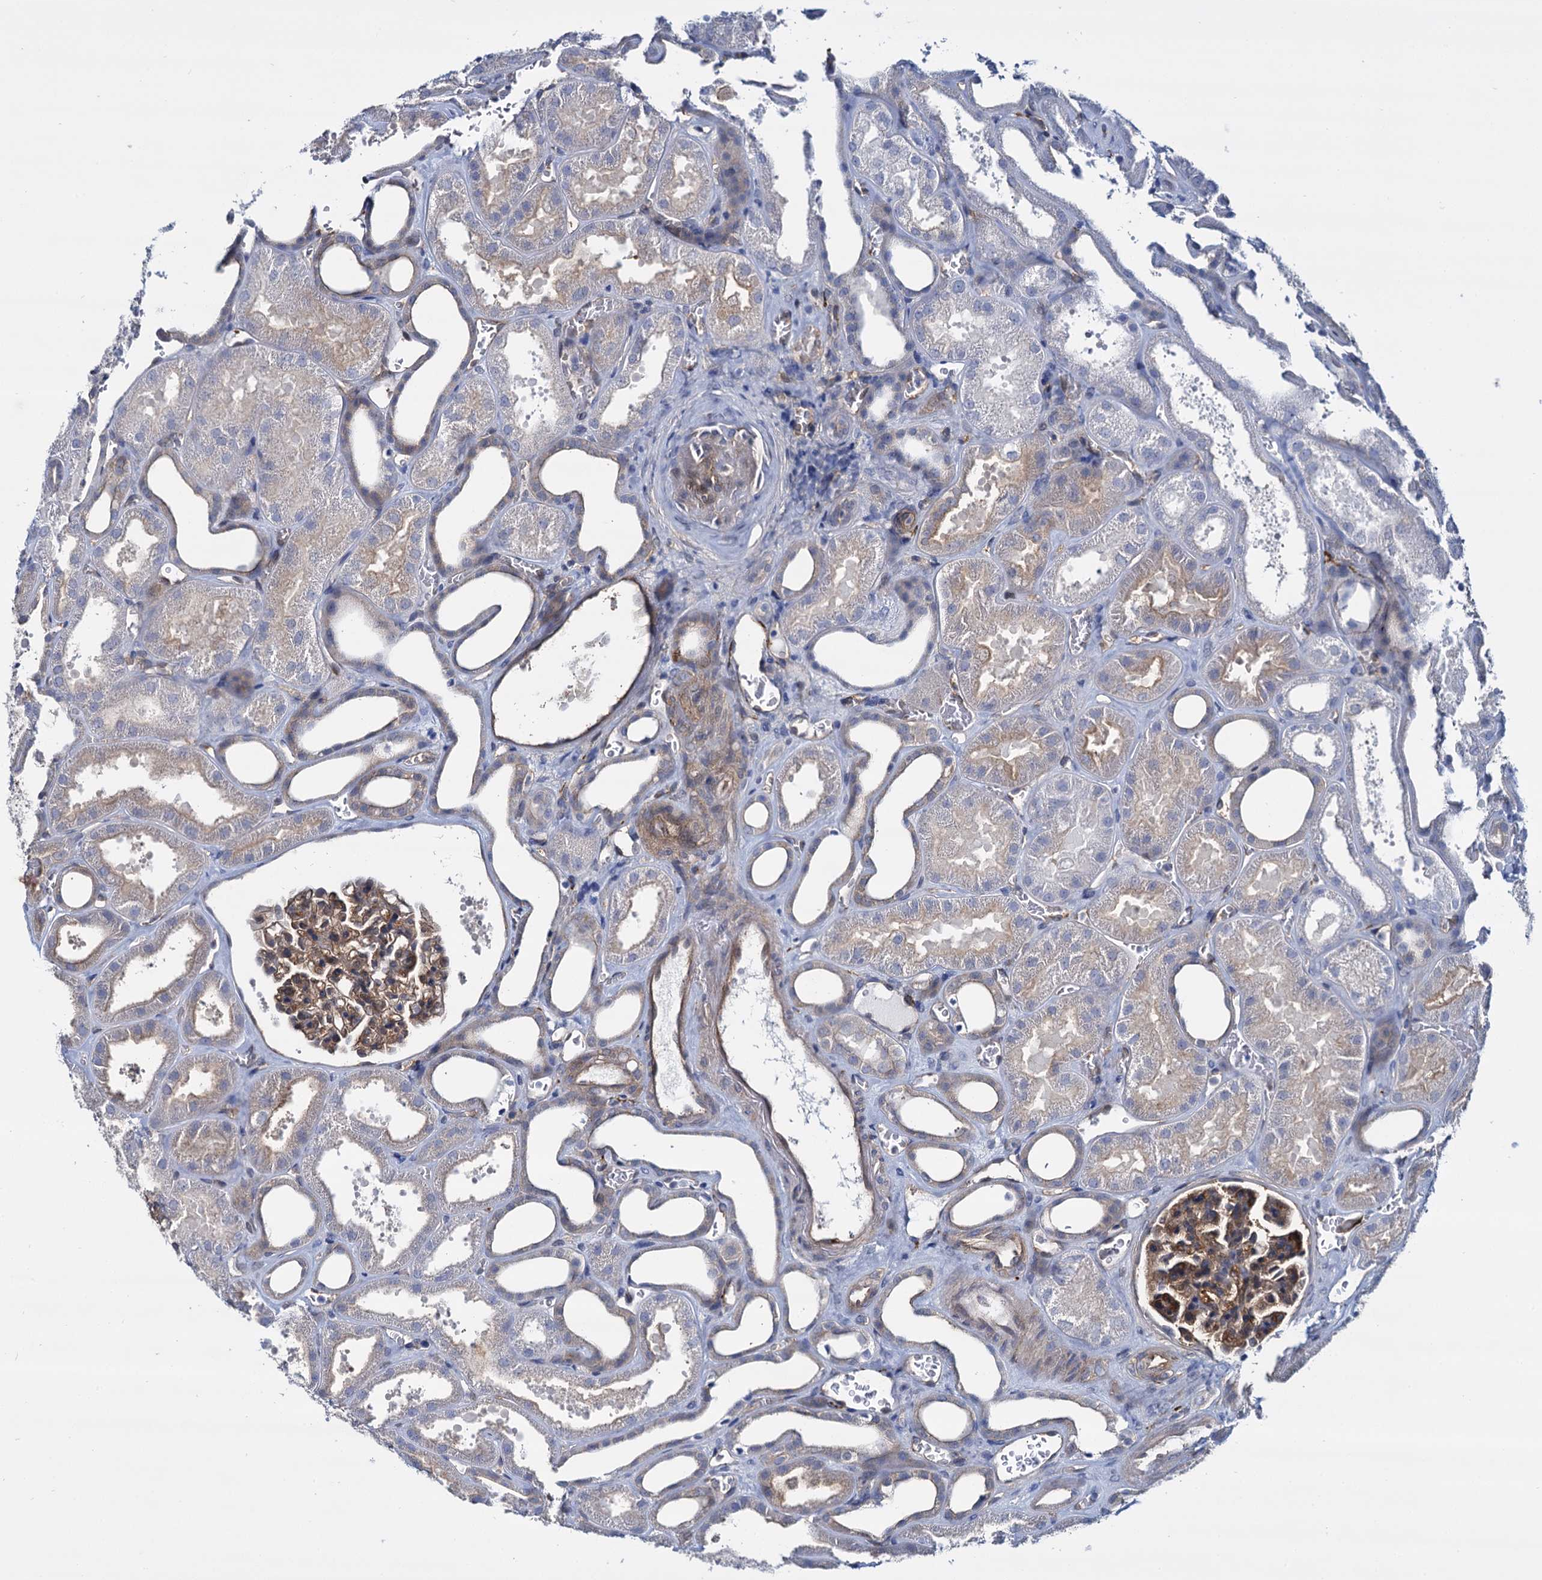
{"staining": {"intensity": "moderate", "quantity": ">75%", "location": "cytoplasmic/membranous"}, "tissue": "kidney", "cell_type": "Cells in glomeruli", "image_type": "normal", "snomed": [{"axis": "morphology", "description": "Normal tissue, NOS"}, {"axis": "morphology", "description": "Adenocarcinoma, NOS"}, {"axis": "topography", "description": "Kidney"}], "caption": "IHC (DAB) staining of normal human kidney demonstrates moderate cytoplasmic/membranous protein expression in approximately >75% of cells in glomeruli.", "gene": "STXBP1", "patient": {"sex": "female", "age": 68}}